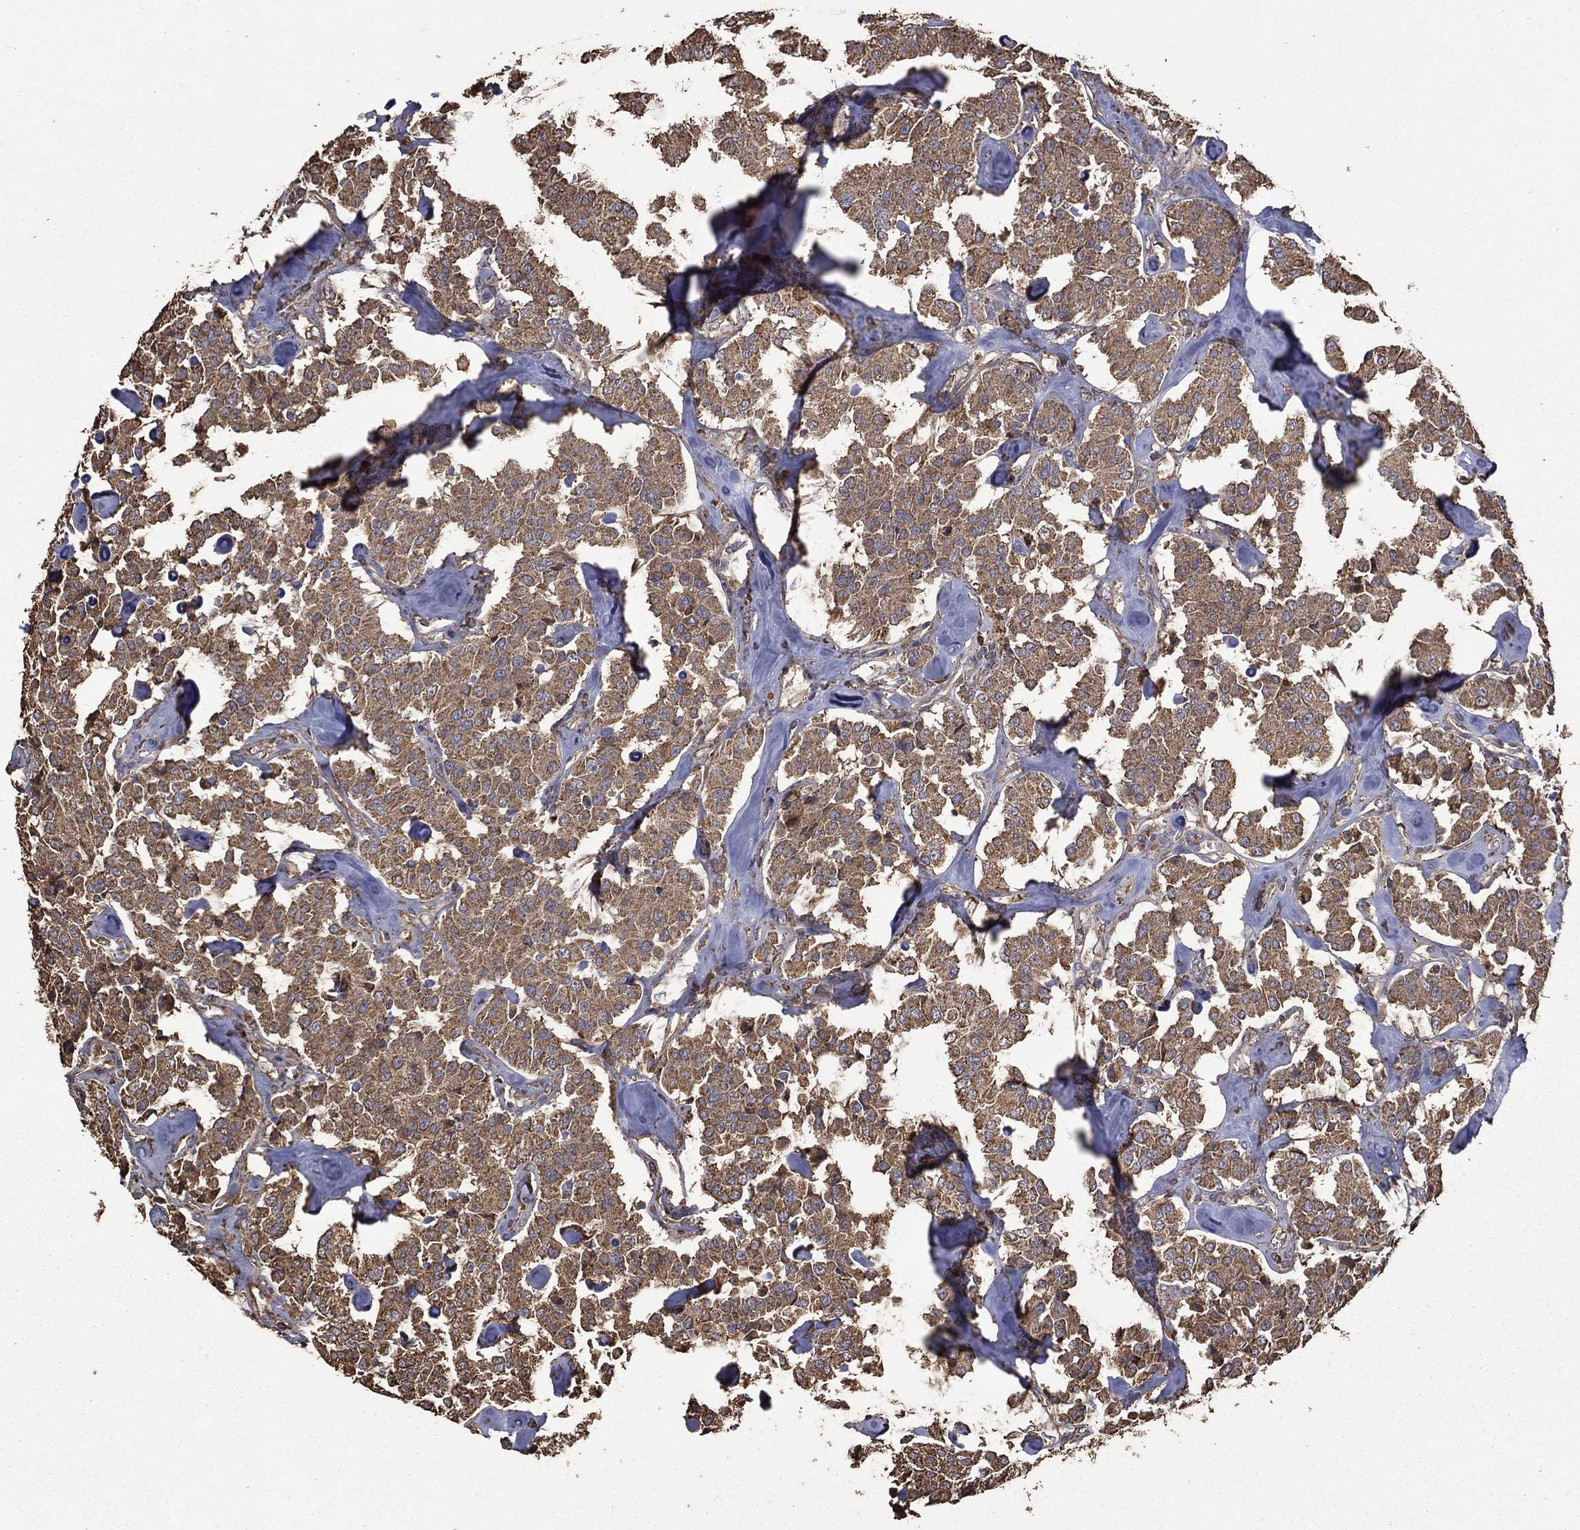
{"staining": {"intensity": "moderate", "quantity": ">75%", "location": "cytoplasmic/membranous"}, "tissue": "carcinoid", "cell_type": "Tumor cells", "image_type": "cancer", "snomed": [{"axis": "morphology", "description": "Carcinoid, malignant, NOS"}, {"axis": "topography", "description": "Pancreas"}], "caption": "Moderate cytoplasmic/membranous staining for a protein is identified in about >75% of tumor cells of carcinoid (malignant) using IHC.", "gene": "METTL27", "patient": {"sex": "male", "age": 41}}